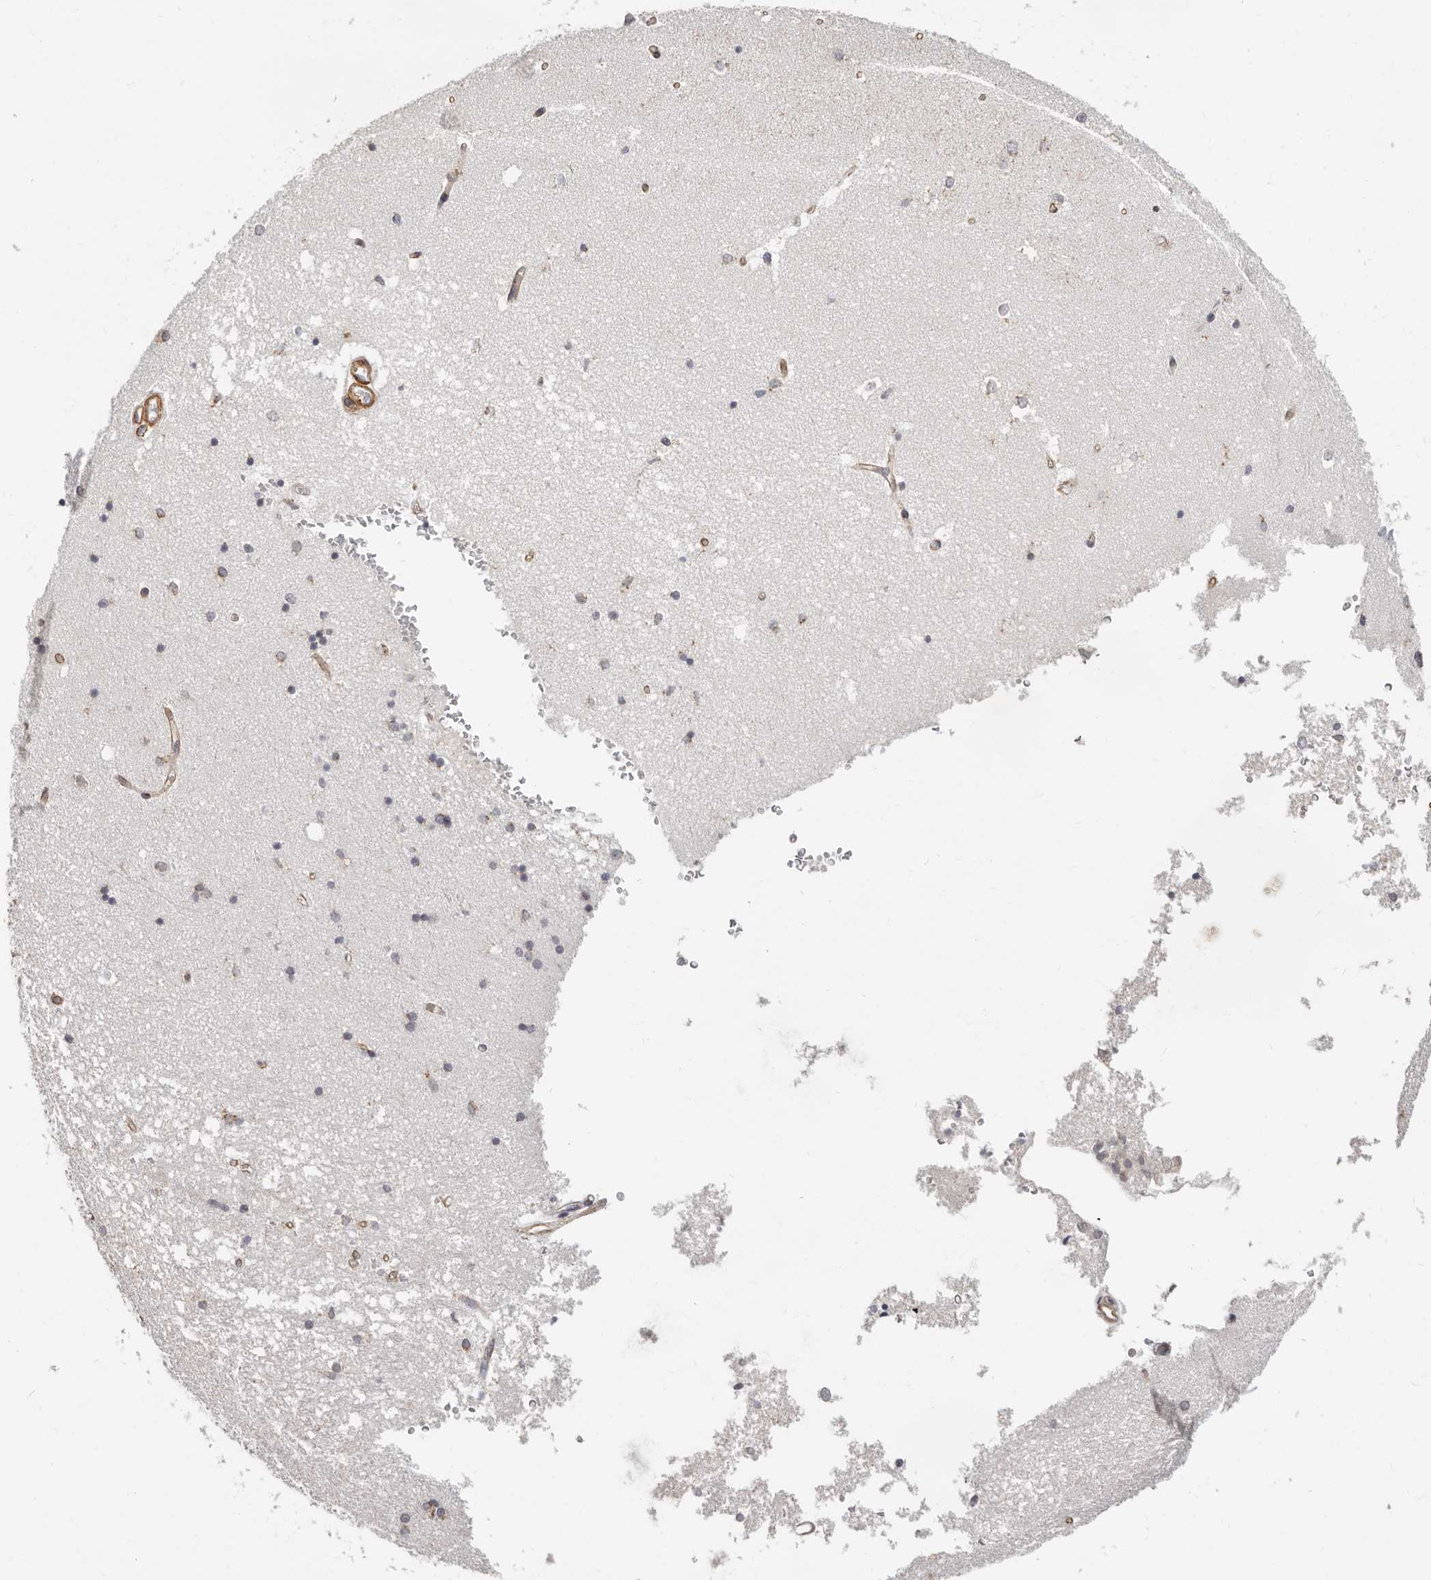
{"staining": {"intensity": "negative", "quantity": "none", "location": "none"}, "tissue": "hippocampus", "cell_type": "Glial cells", "image_type": "normal", "snomed": [{"axis": "morphology", "description": "Normal tissue, NOS"}, {"axis": "topography", "description": "Hippocampus"}], "caption": "IHC micrograph of benign hippocampus: human hippocampus stained with DAB demonstrates no significant protein expression in glial cells.", "gene": "RABAC1", "patient": {"sex": "male", "age": 45}}